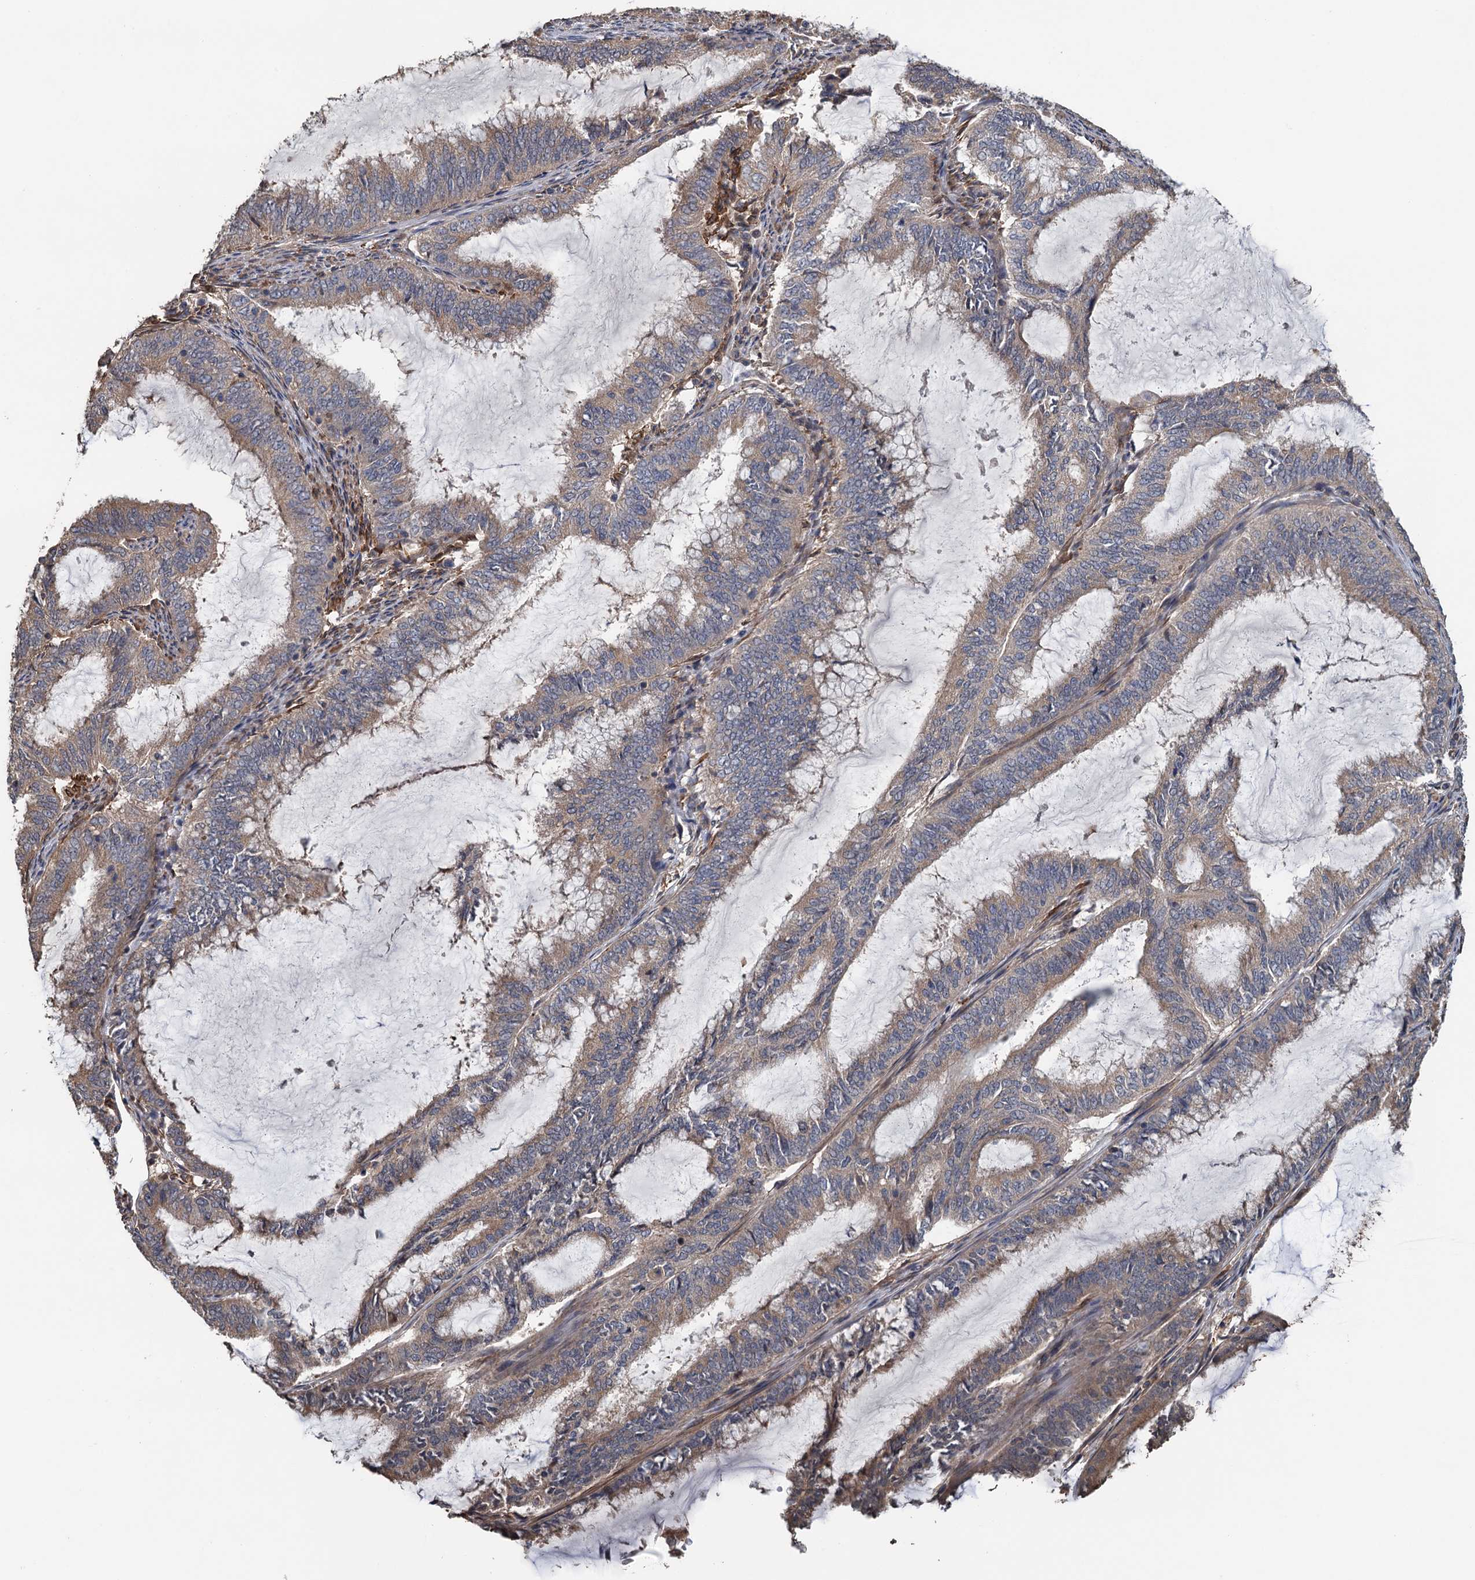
{"staining": {"intensity": "moderate", "quantity": ">75%", "location": "cytoplasmic/membranous"}, "tissue": "endometrial cancer", "cell_type": "Tumor cells", "image_type": "cancer", "snomed": [{"axis": "morphology", "description": "Adenocarcinoma, NOS"}, {"axis": "topography", "description": "Endometrium"}], "caption": "Immunohistochemistry (IHC) (DAB (3,3'-diaminobenzidine)) staining of human adenocarcinoma (endometrial) reveals moderate cytoplasmic/membranous protein expression in approximately >75% of tumor cells.", "gene": "MEAK7", "patient": {"sex": "female", "age": 51}}